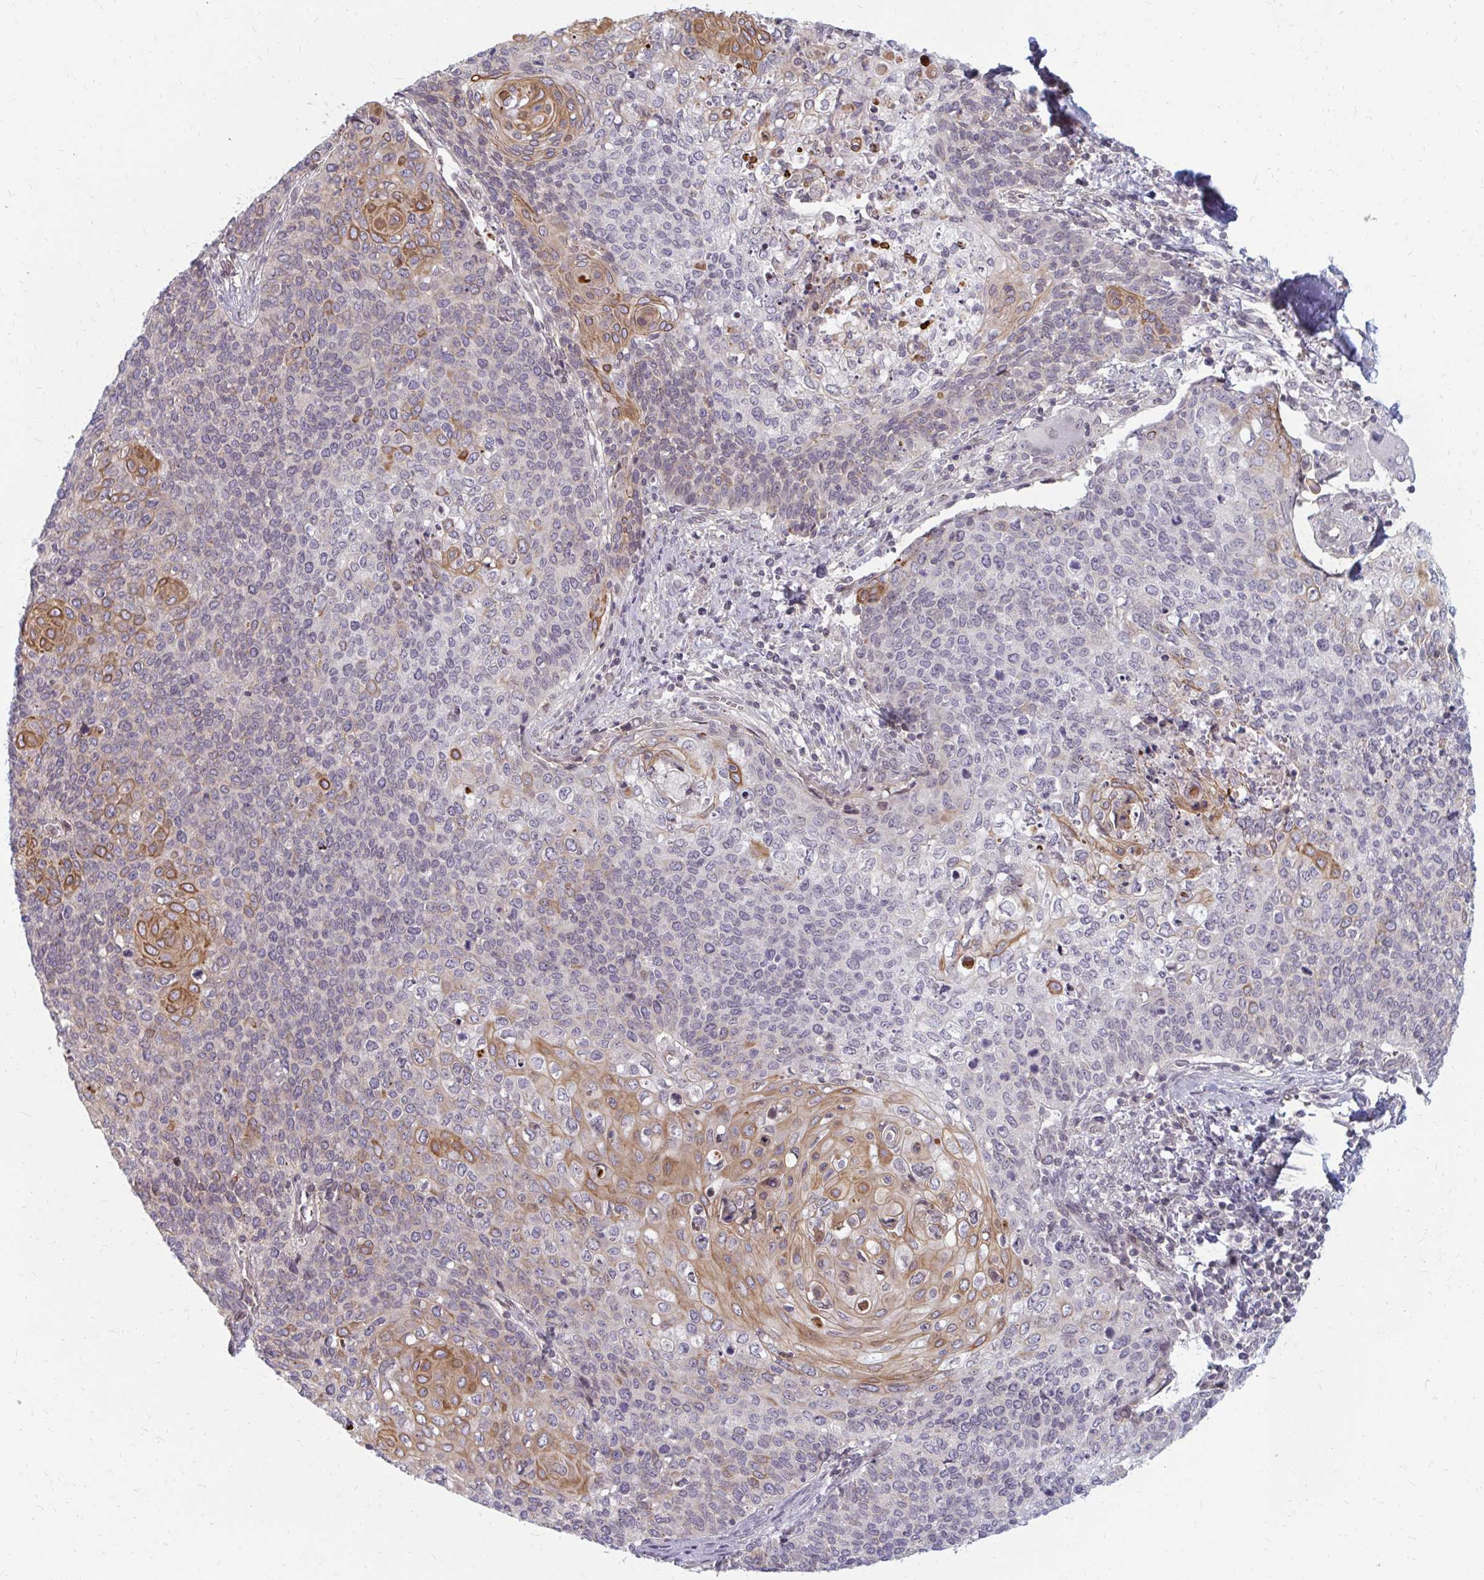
{"staining": {"intensity": "moderate", "quantity": "<25%", "location": "cytoplasmic/membranous"}, "tissue": "cervical cancer", "cell_type": "Tumor cells", "image_type": "cancer", "snomed": [{"axis": "morphology", "description": "Squamous cell carcinoma, NOS"}, {"axis": "topography", "description": "Cervix"}], "caption": "Immunohistochemistry histopathology image of squamous cell carcinoma (cervical) stained for a protein (brown), which exhibits low levels of moderate cytoplasmic/membranous positivity in about <25% of tumor cells.", "gene": "GPC5", "patient": {"sex": "female", "age": 39}}